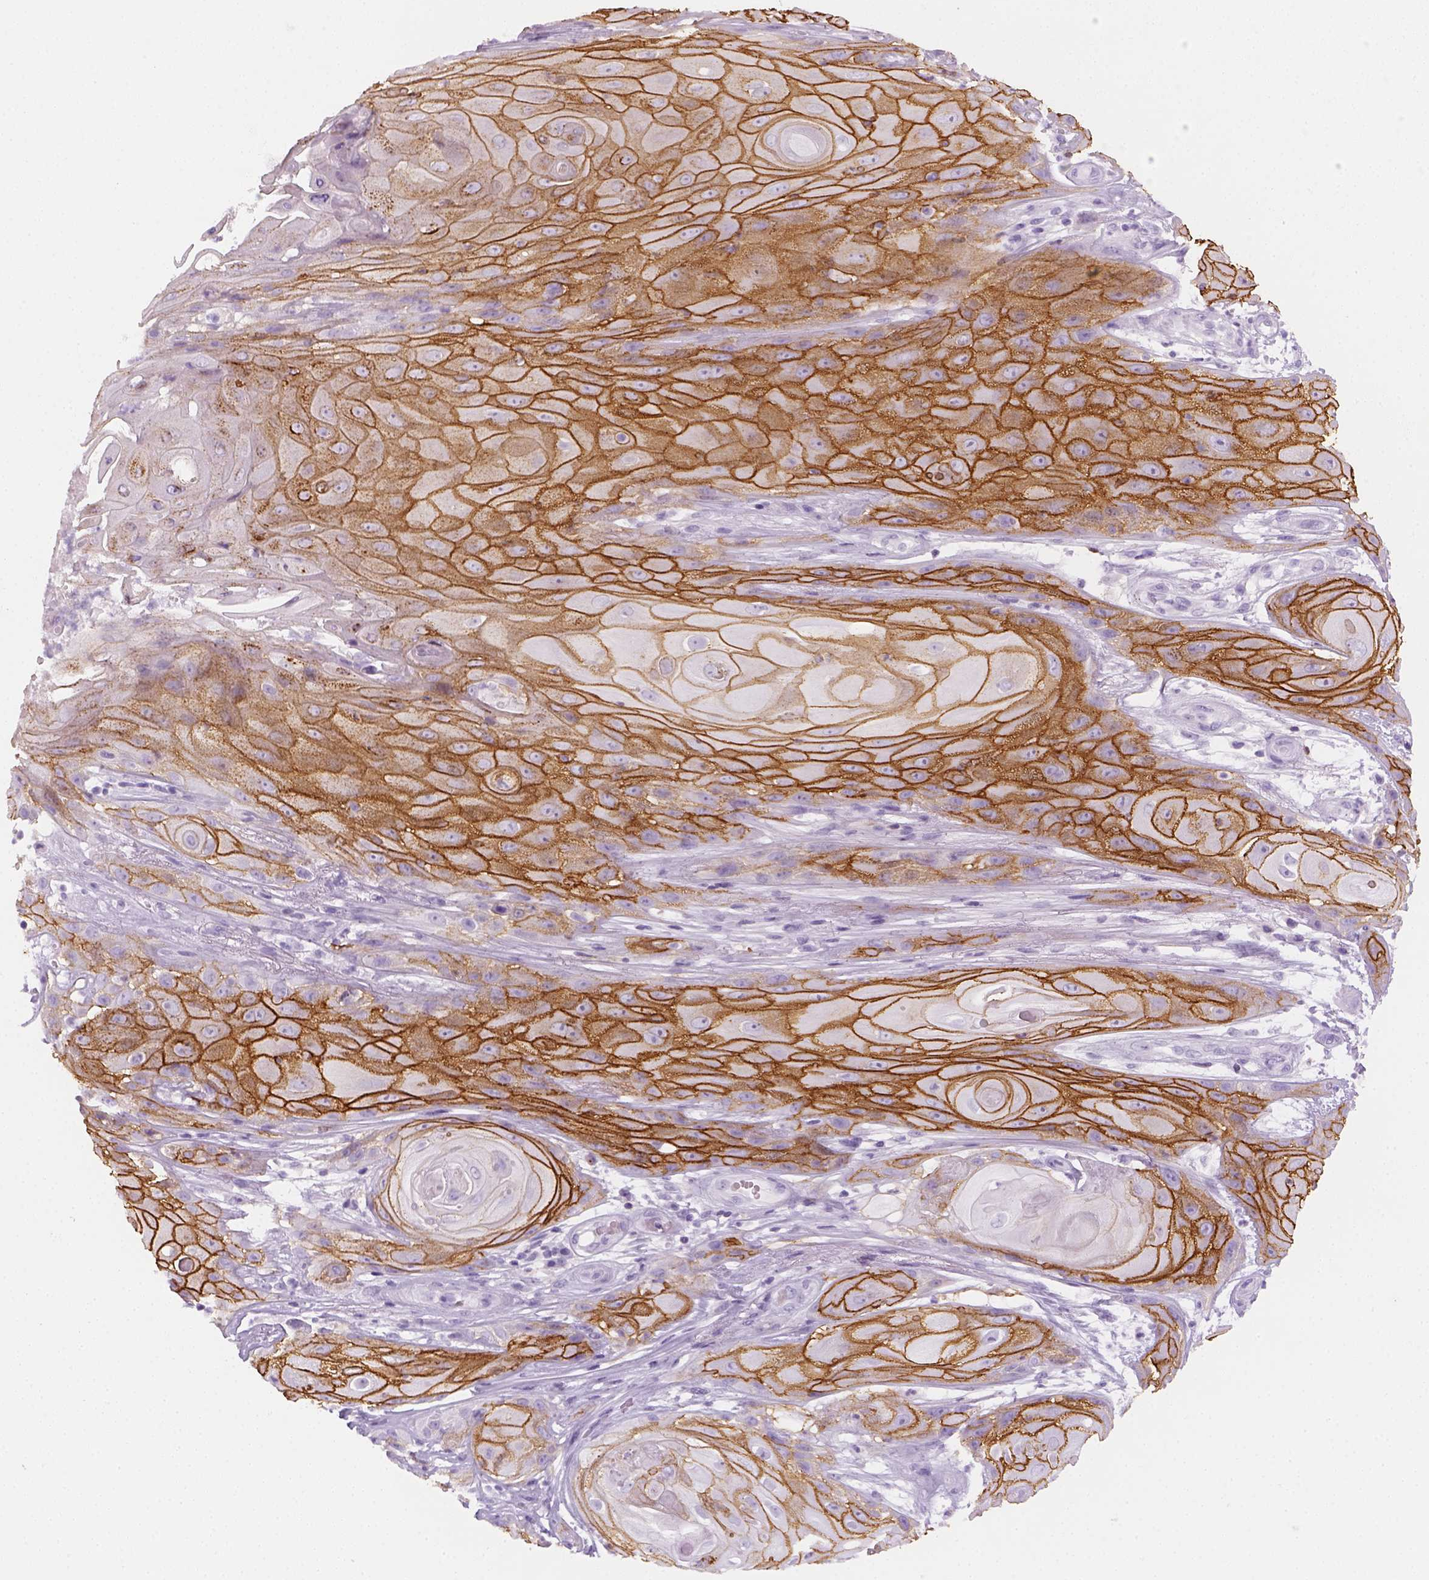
{"staining": {"intensity": "strong", "quantity": ">75%", "location": "cytoplasmic/membranous"}, "tissue": "skin cancer", "cell_type": "Tumor cells", "image_type": "cancer", "snomed": [{"axis": "morphology", "description": "Squamous cell carcinoma, NOS"}, {"axis": "topography", "description": "Skin"}], "caption": "Human skin squamous cell carcinoma stained for a protein (brown) demonstrates strong cytoplasmic/membranous positive positivity in approximately >75% of tumor cells.", "gene": "AQP3", "patient": {"sex": "male", "age": 62}}